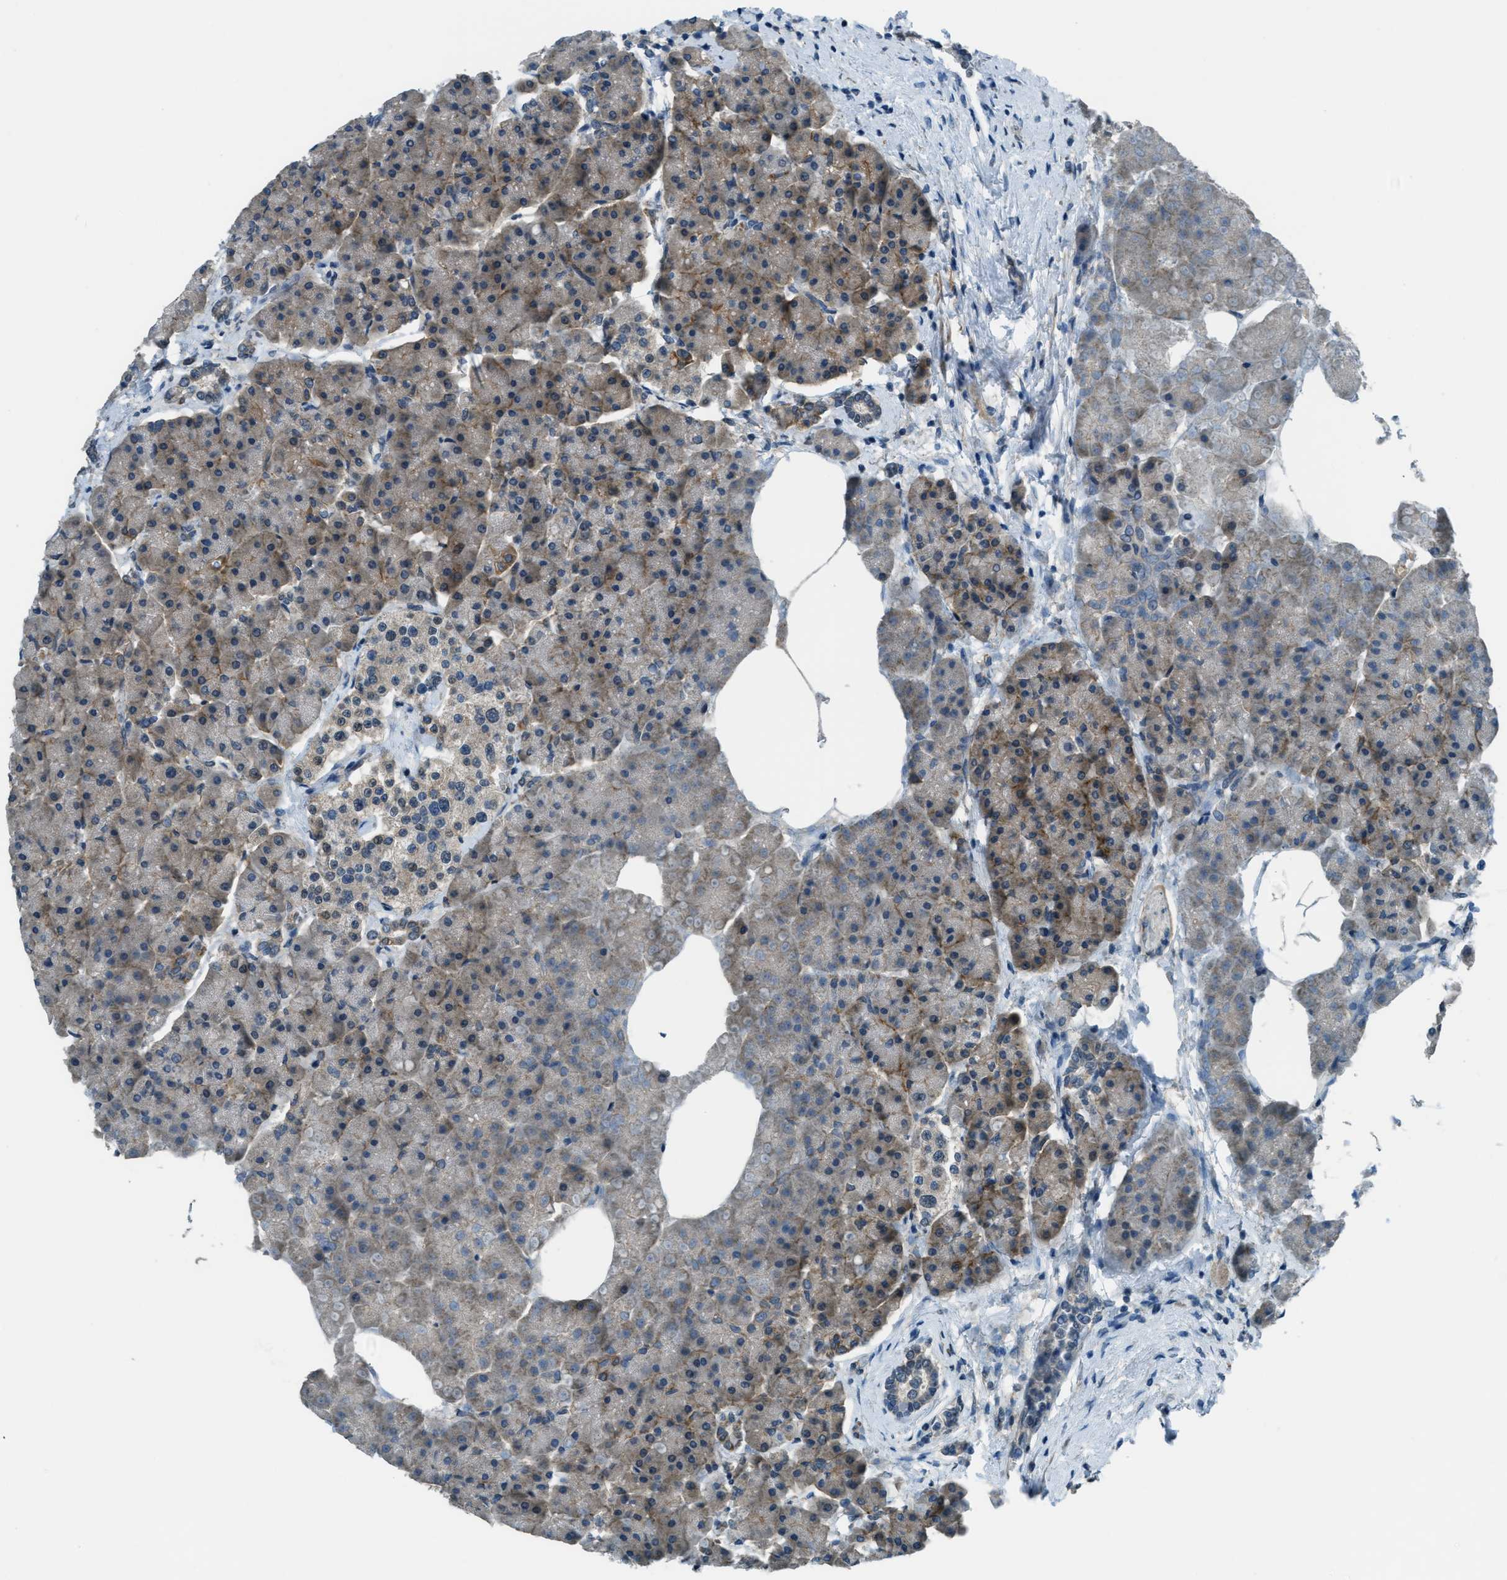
{"staining": {"intensity": "weak", "quantity": "25%-75%", "location": "cytoplasmic/membranous"}, "tissue": "pancreas", "cell_type": "Exocrine glandular cells", "image_type": "normal", "snomed": [{"axis": "morphology", "description": "Normal tissue, NOS"}, {"axis": "topography", "description": "Pancreas"}], "caption": "Protein staining by immunohistochemistry (IHC) shows weak cytoplasmic/membranous expression in about 25%-75% of exocrine glandular cells in benign pancreas. The staining is performed using DAB brown chromogen to label protein expression. The nuclei are counter-stained blue using hematoxylin.", "gene": "NPEPL1", "patient": {"sex": "female", "age": 70}}